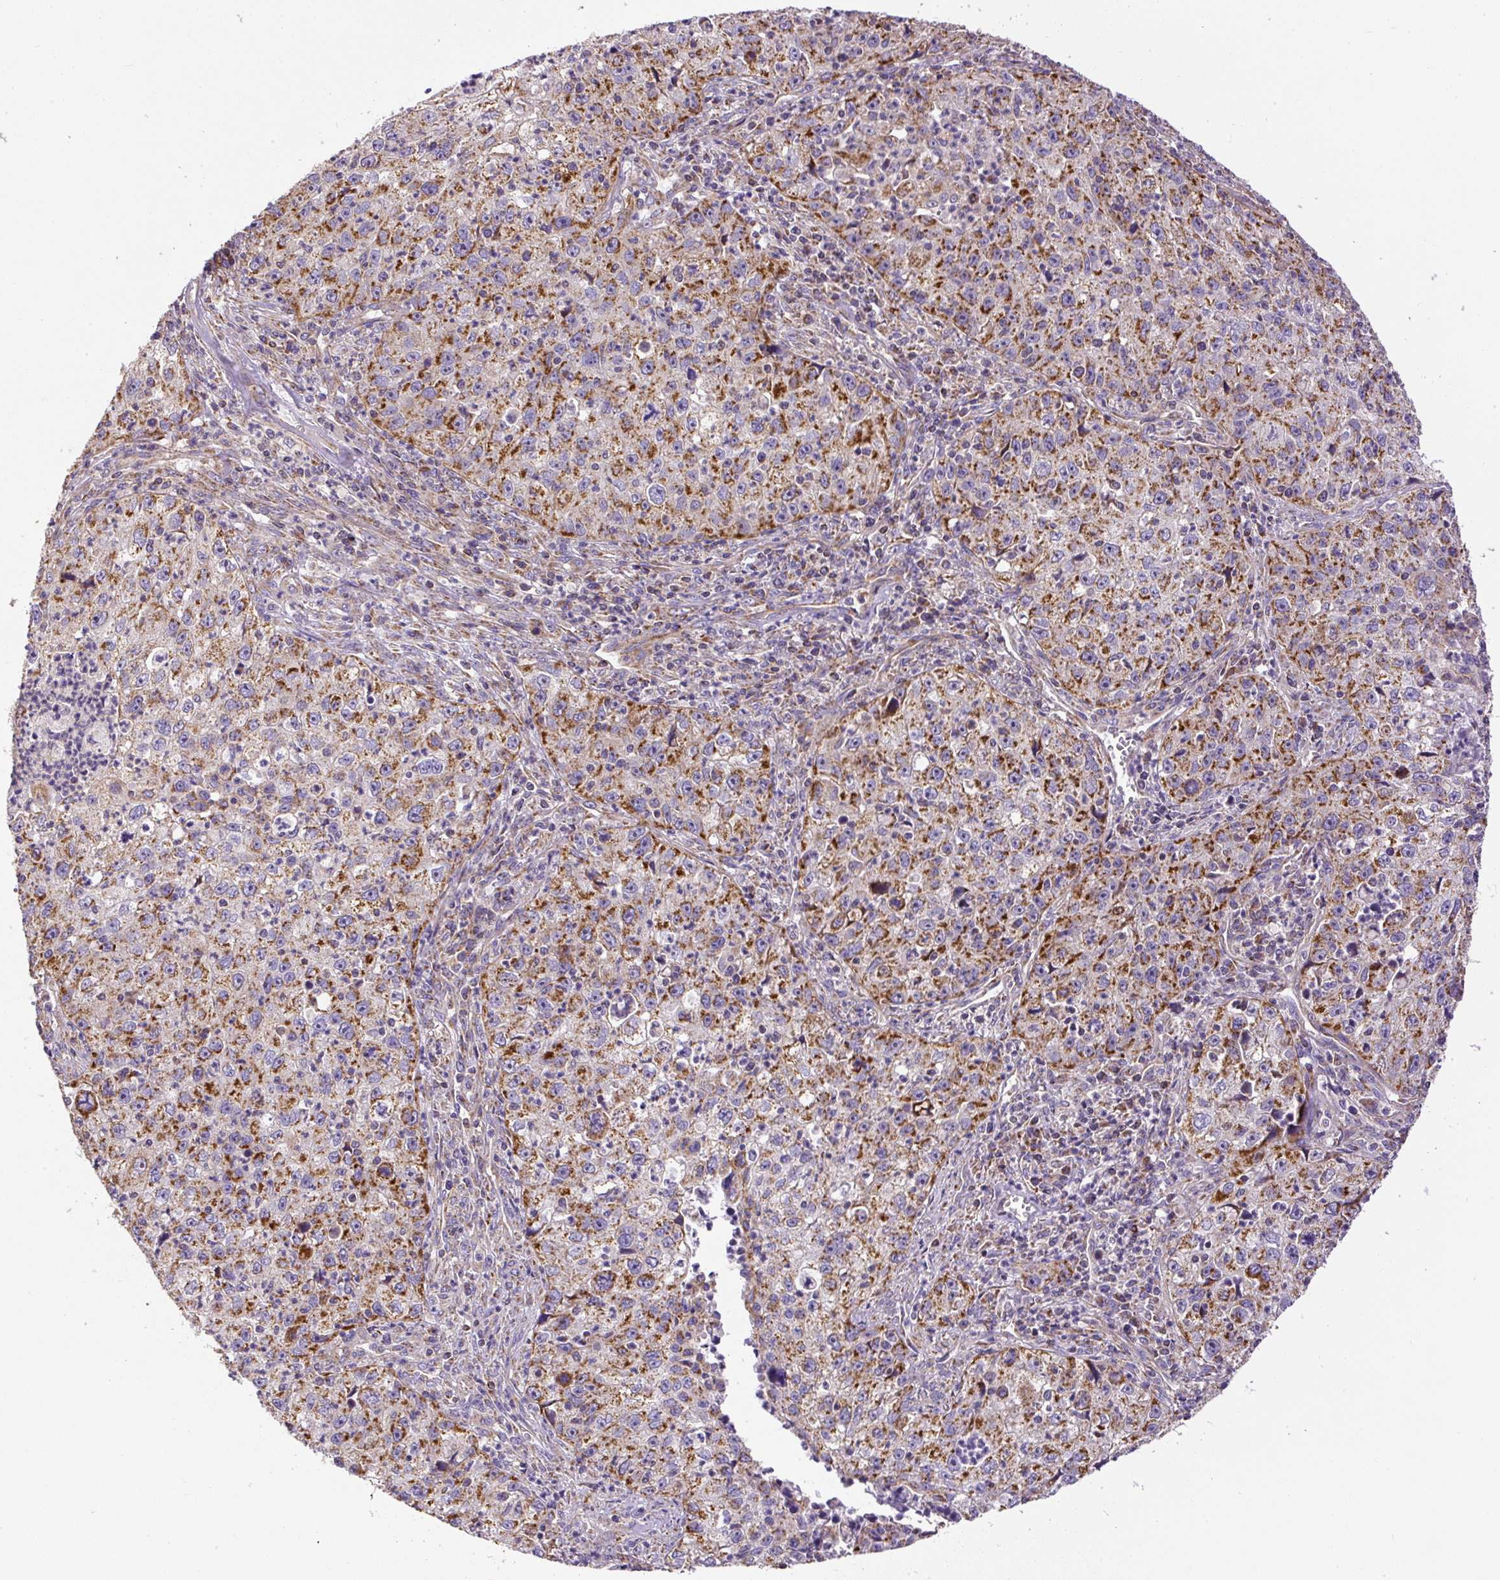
{"staining": {"intensity": "strong", "quantity": ">75%", "location": "cytoplasmic/membranous"}, "tissue": "lung cancer", "cell_type": "Tumor cells", "image_type": "cancer", "snomed": [{"axis": "morphology", "description": "Squamous cell carcinoma, NOS"}, {"axis": "topography", "description": "Lung"}], "caption": "Strong cytoplasmic/membranous positivity is identified in about >75% of tumor cells in squamous cell carcinoma (lung). Using DAB (3,3'-diaminobenzidine) (brown) and hematoxylin (blue) stains, captured at high magnification using brightfield microscopy.", "gene": "NDUFAF2", "patient": {"sex": "male", "age": 71}}